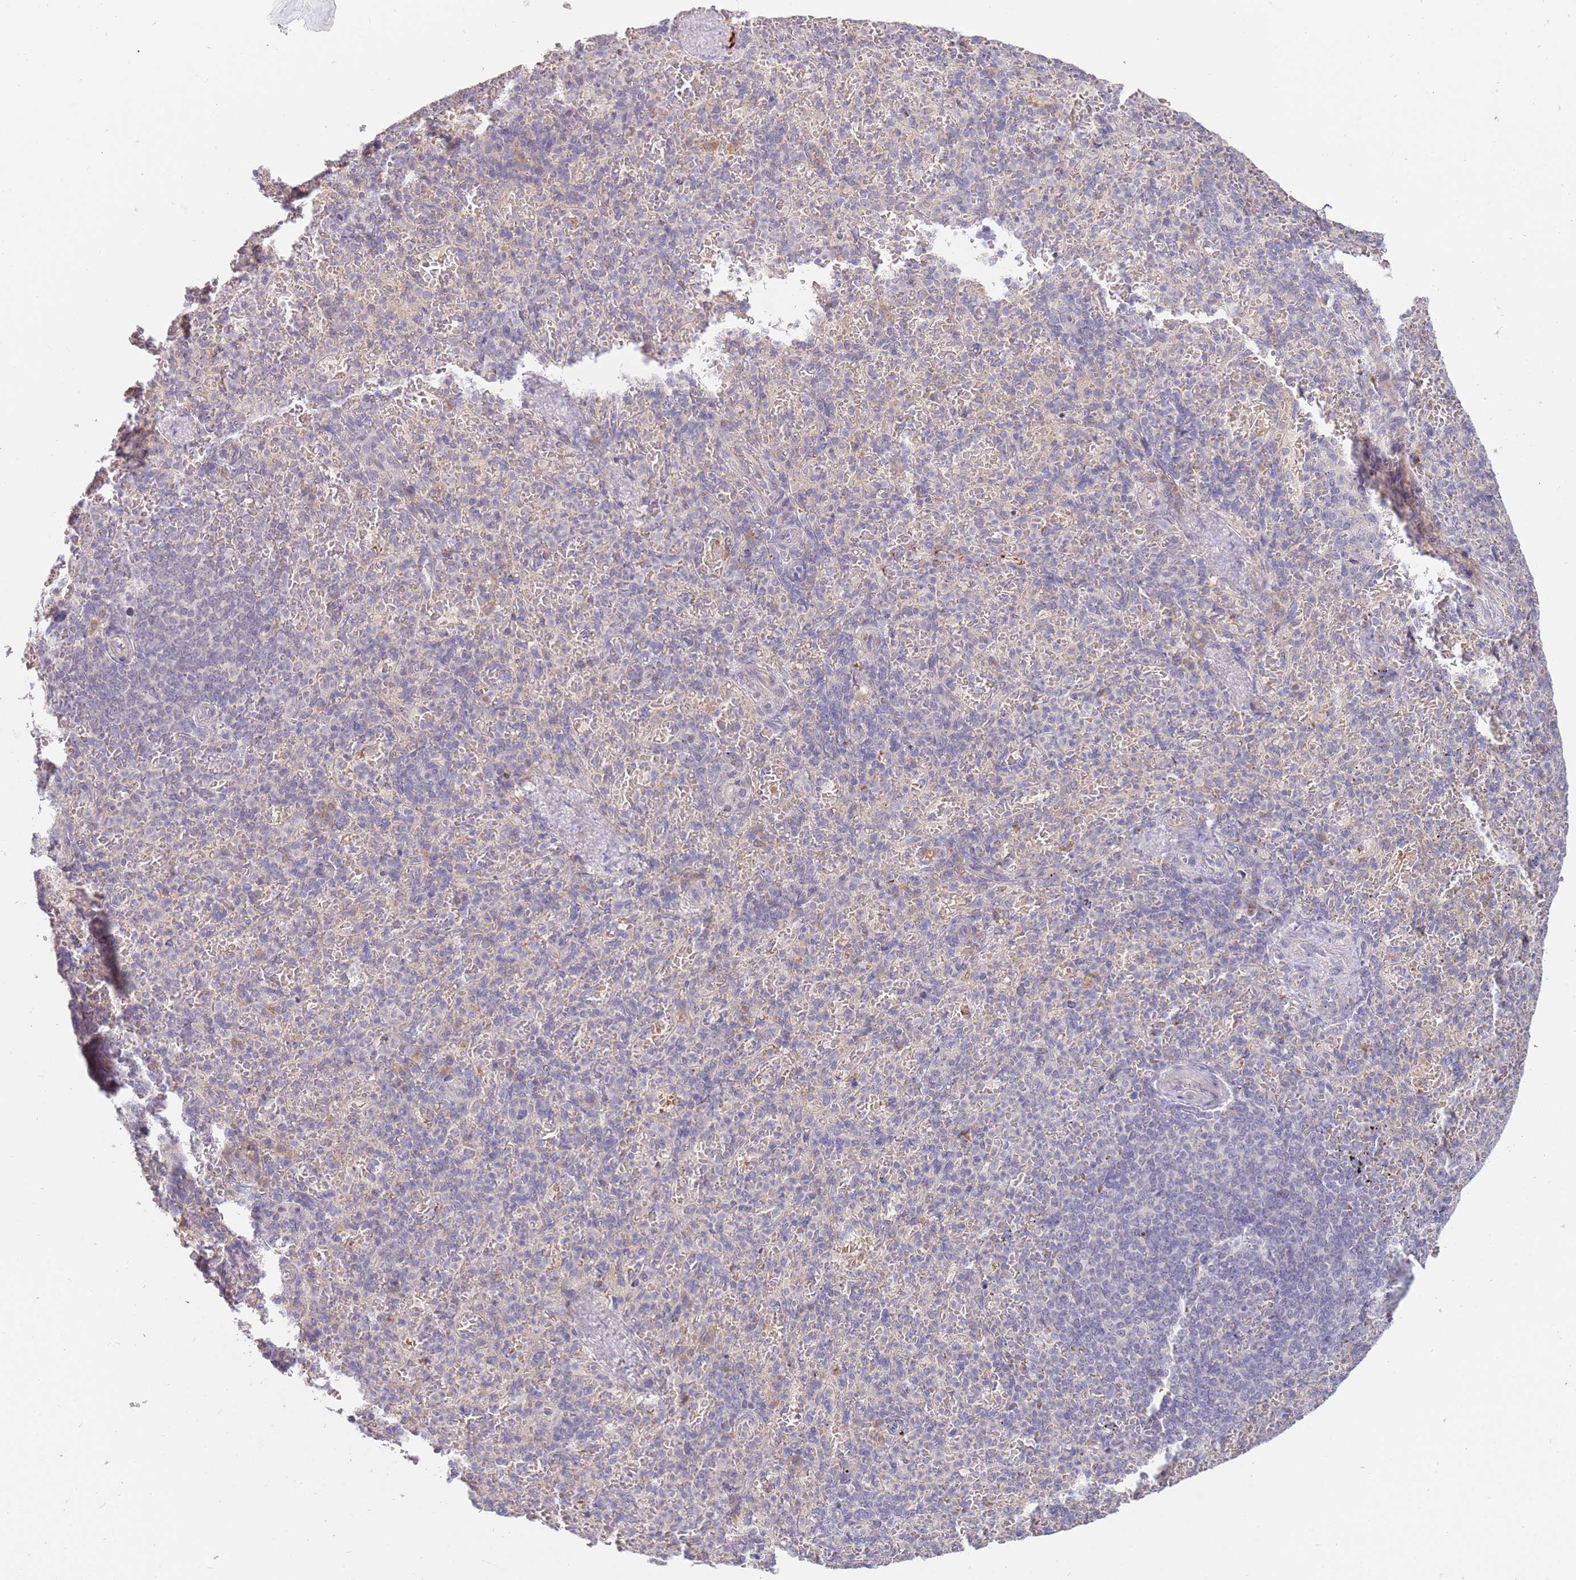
{"staining": {"intensity": "negative", "quantity": "none", "location": "none"}, "tissue": "spleen", "cell_type": "Cells in red pulp", "image_type": "normal", "snomed": [{"axis": "morphology", "description": "Normal tissue, NOS"}, {"axis": "topography", "description": "Spleen"}], "caption": "Cells in red pulp show no significant staining in unremarkable spleen.", "gene": "NMUR2", "patient": {"sex": "female", "age": 74}}